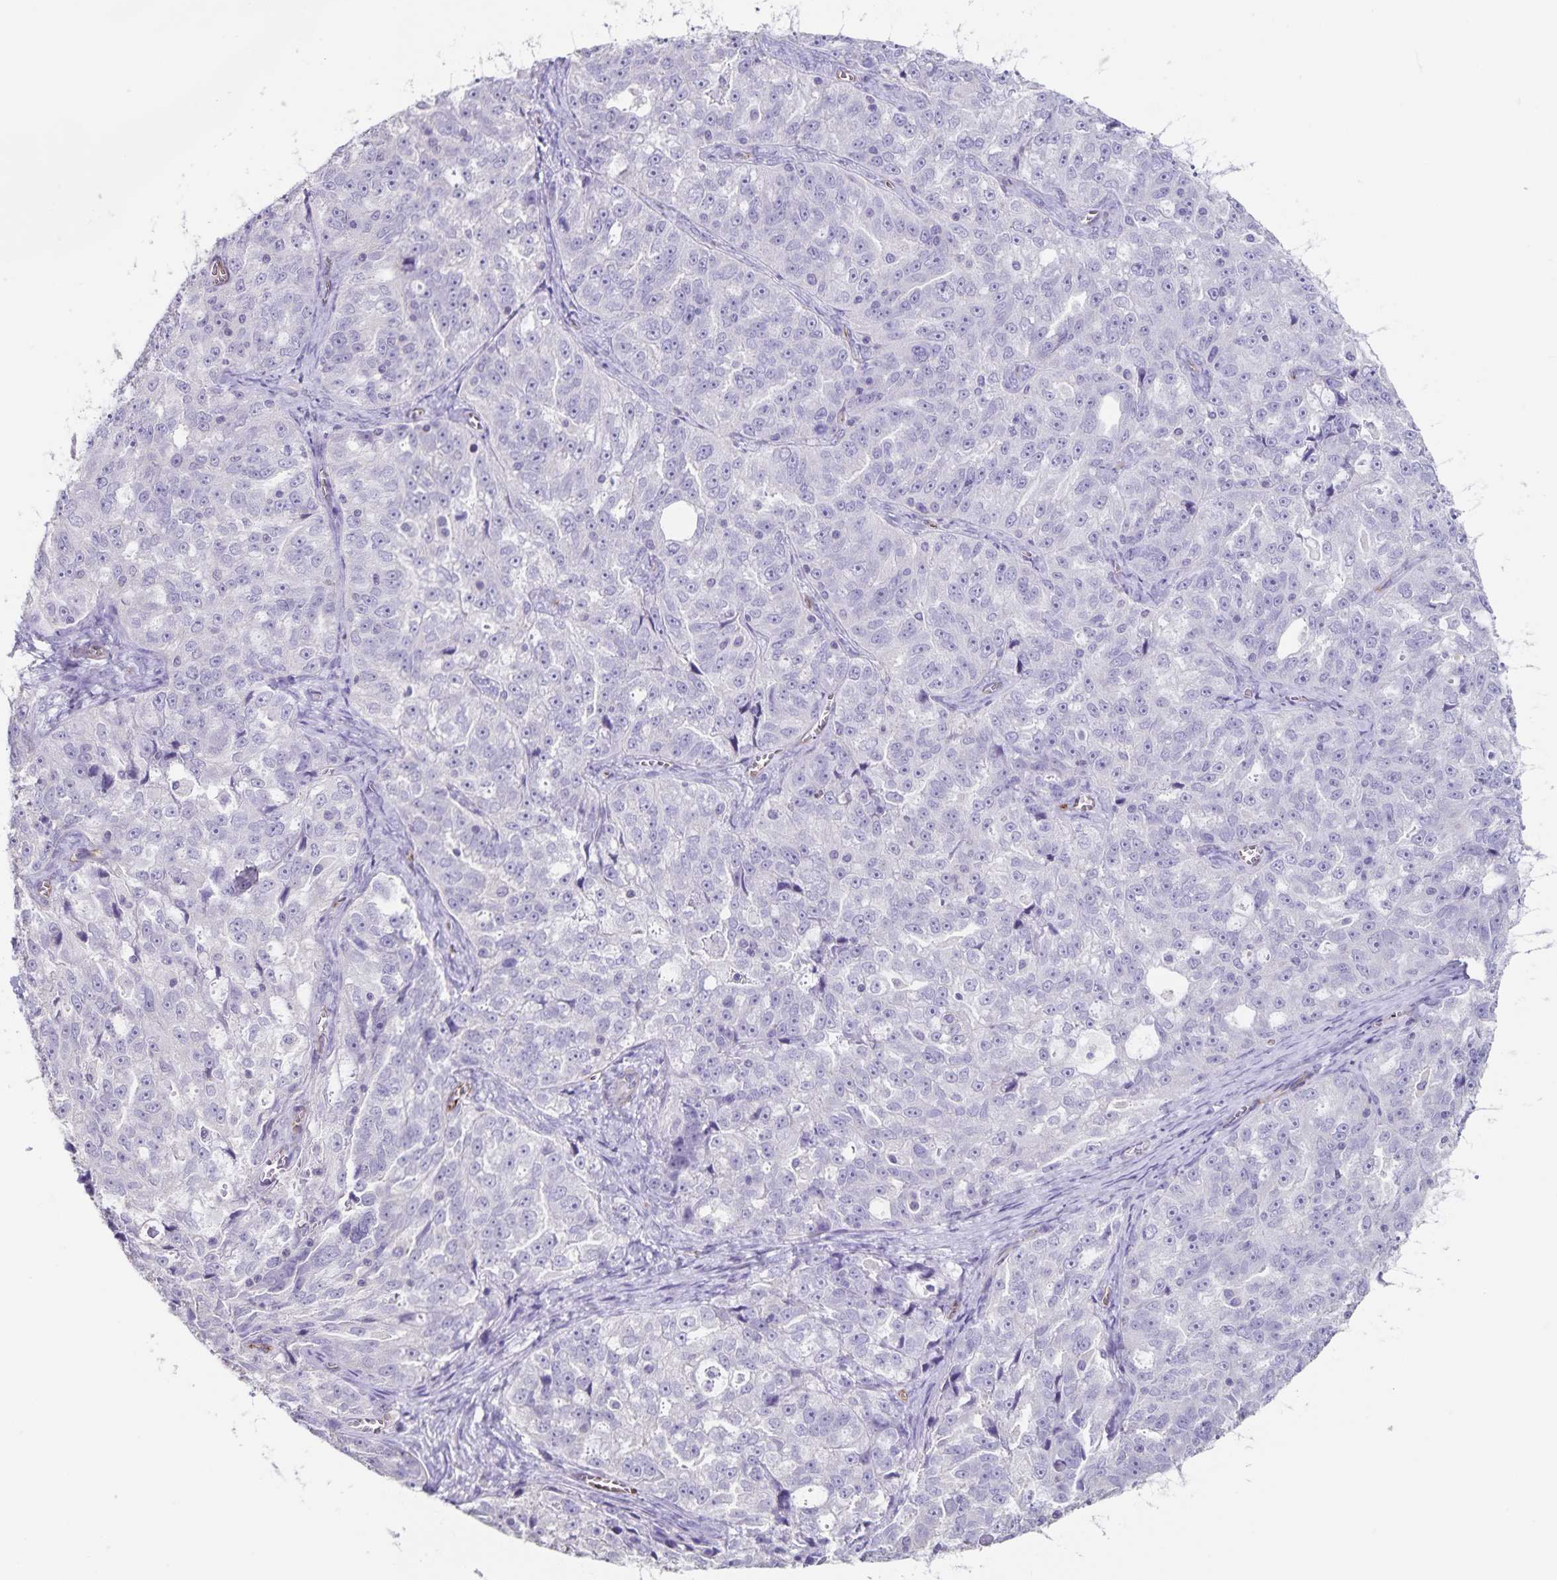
{"staining": {"intensity": "negative", "quantity": "none", "location": "none"}, "tissue": "ovarian cancer", "cell_type": "Tumor cells", "image_type": "cancer", "snomed": [{"axis": "morphology", "description": "Cystadenocarcinoma, serous, NOS"}, {"axis": "topography", "description": "Ovary"}], "caption": "An image of serous cystadenocarcinoma (ovarian) stained for a protein demonstrates no brown staining in tumor cells.", "gene": "SYNM", "patient": {"sex": "female", "age": 51}}